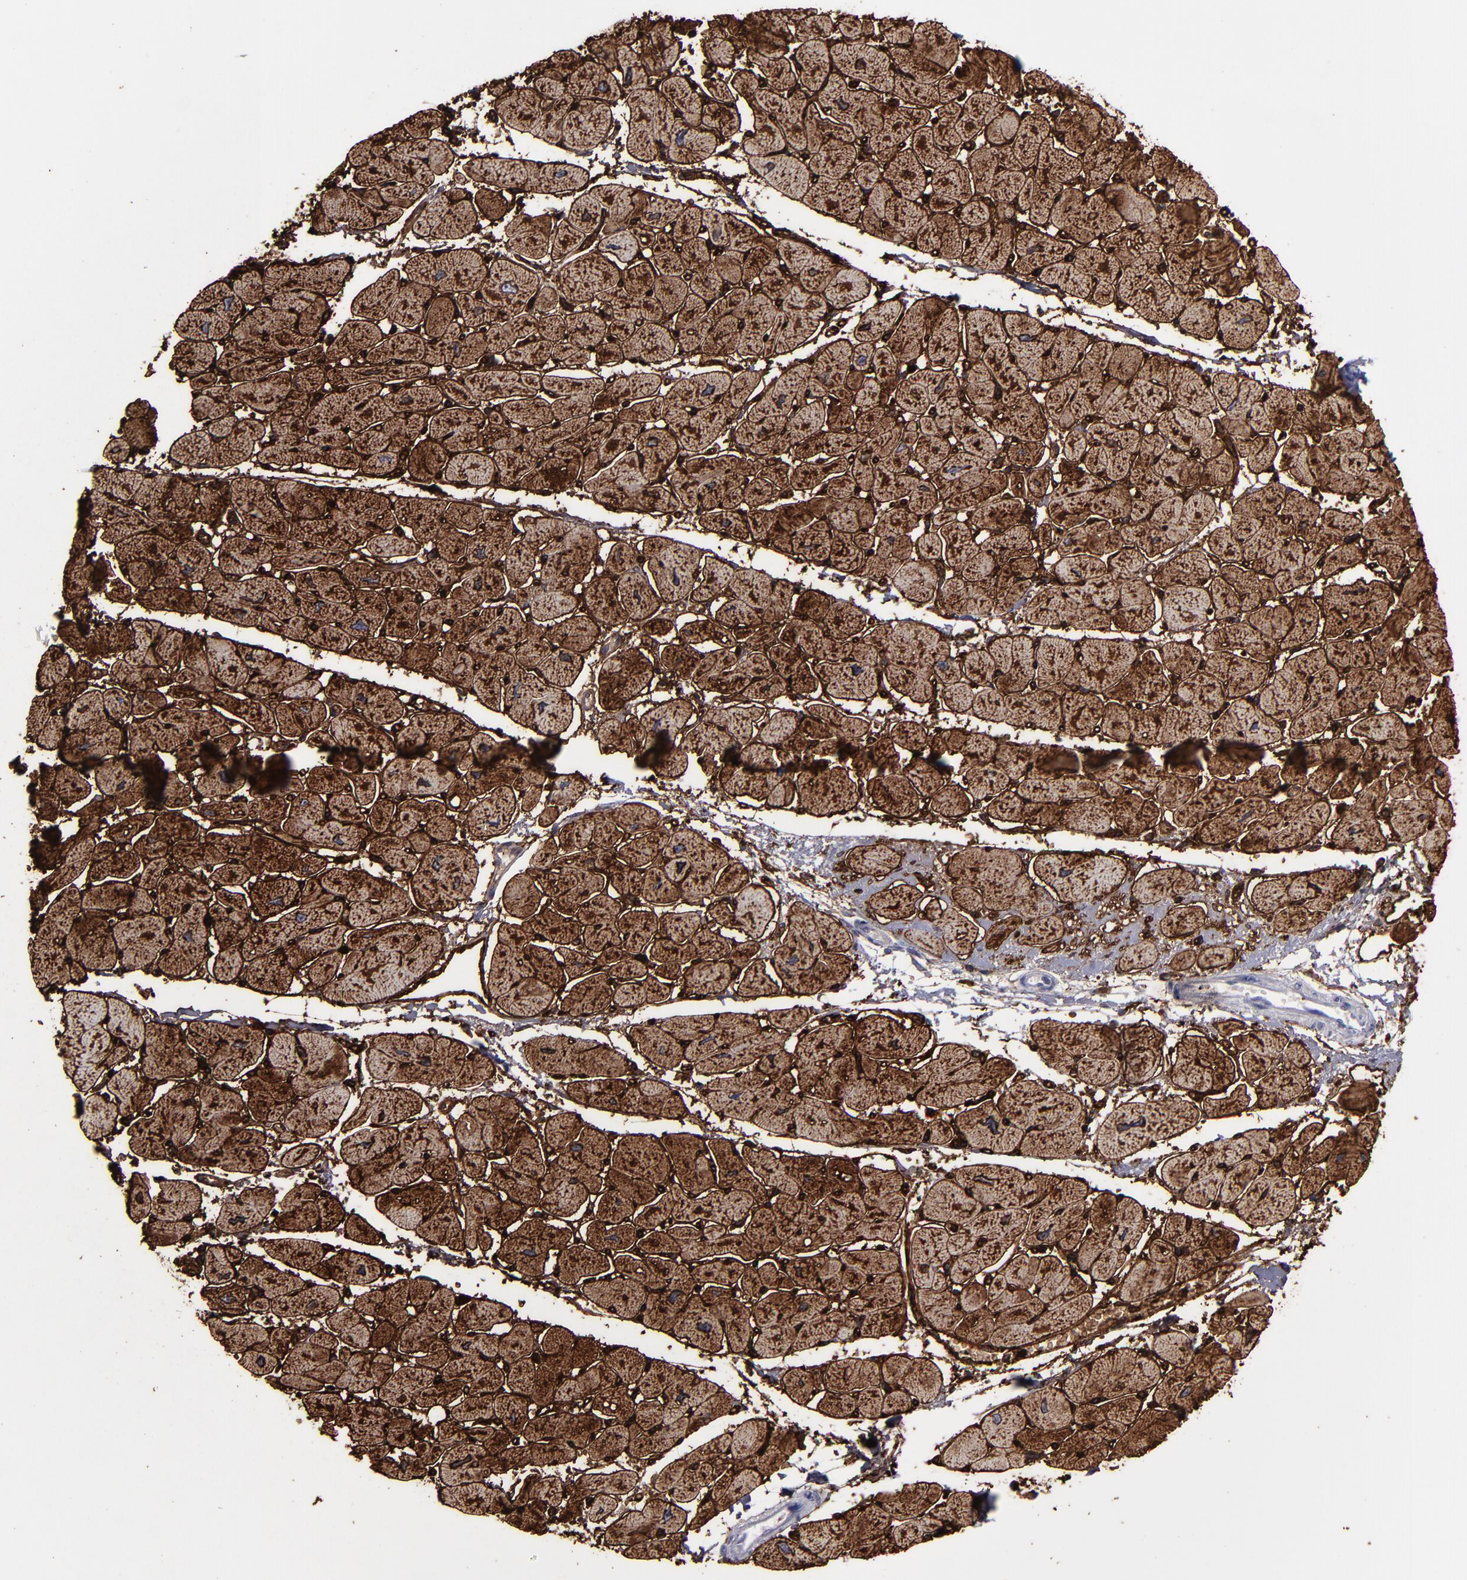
{"staining": {"intensity": "strong", "quantity": ">75%", "location": "cytoplasmic/membranous"}, "tissue": "heart muscle", "cell_type": "Cardiomyocytes", "image_type": "normal", "snomed": [{"axis": "morphology", "description": "Normal tissue, NOS"}, {"axis": "topography", "description": "Heart"}], "caption": "Immunohistochemistry (IHC) histopathology image of benign heart muscle: human heart muscle stained using immunohistochemistry displays high levels of strong protein expression localized specifically in the cytoplasmic/membranous of cardiomyocytes, appearing as a cytoplasmic/membranous brown color.", "gene": "CD36", "patient": {"sex": "female", "age": 54}}